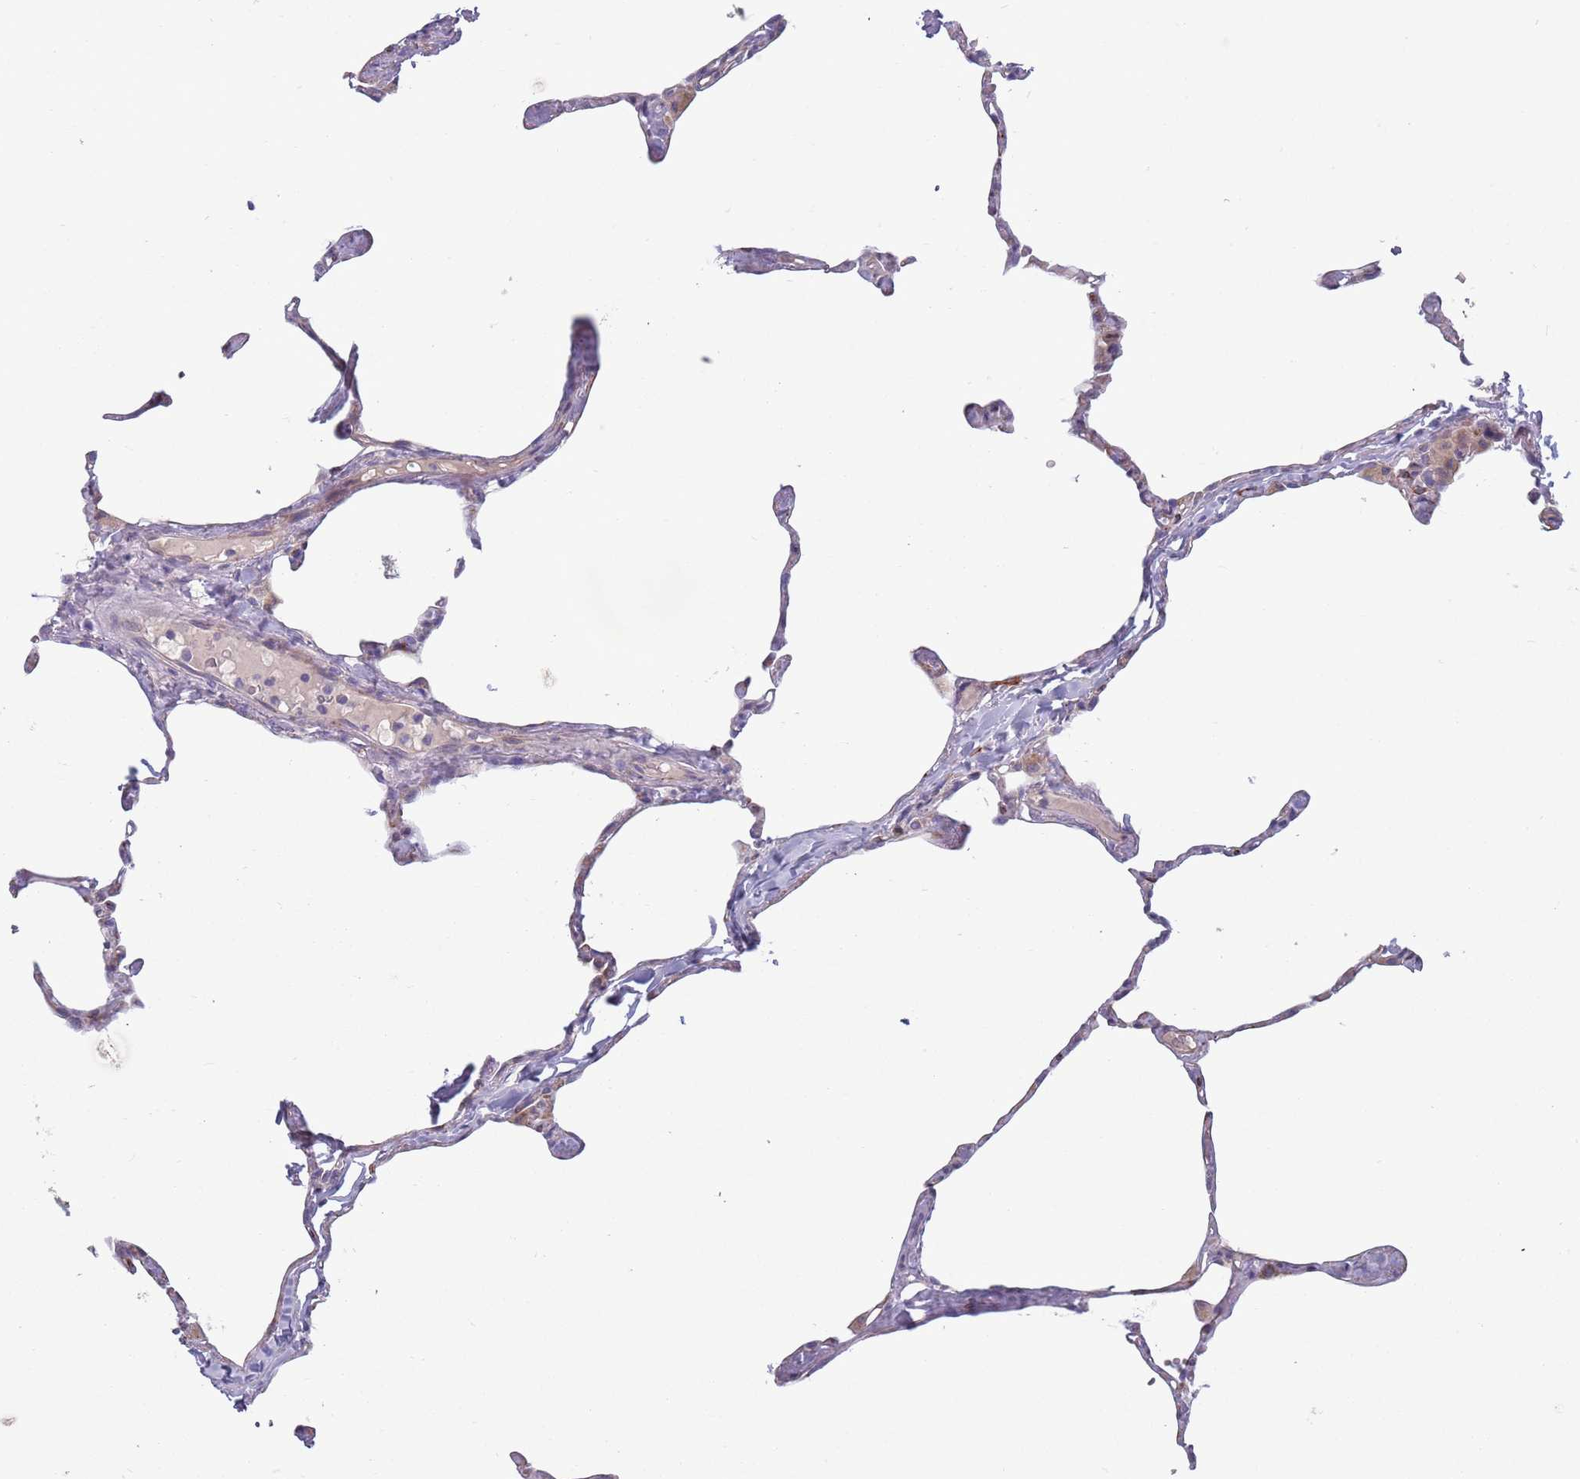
{"staining": {"intensity": "negative", "quantity": "none", "location": "none"}, "tissue": "lung", "cell_type": "Alveolar cells", "image_type": "normal", "snomed": [{"axis": "morphology", "description": "Normal tissue, NOS"}, {"axis": "topography", "description": "Lung"}], "caption": "Histopathology image shows no significant protein positivity in alveolar cells of unremarkable lung. The staining is performed using DAB brown chromogen with nuclei counter-stained in using hematoxylin.", "gene": "TYW1B", "patient": {"sex": "male", "age": 65}}